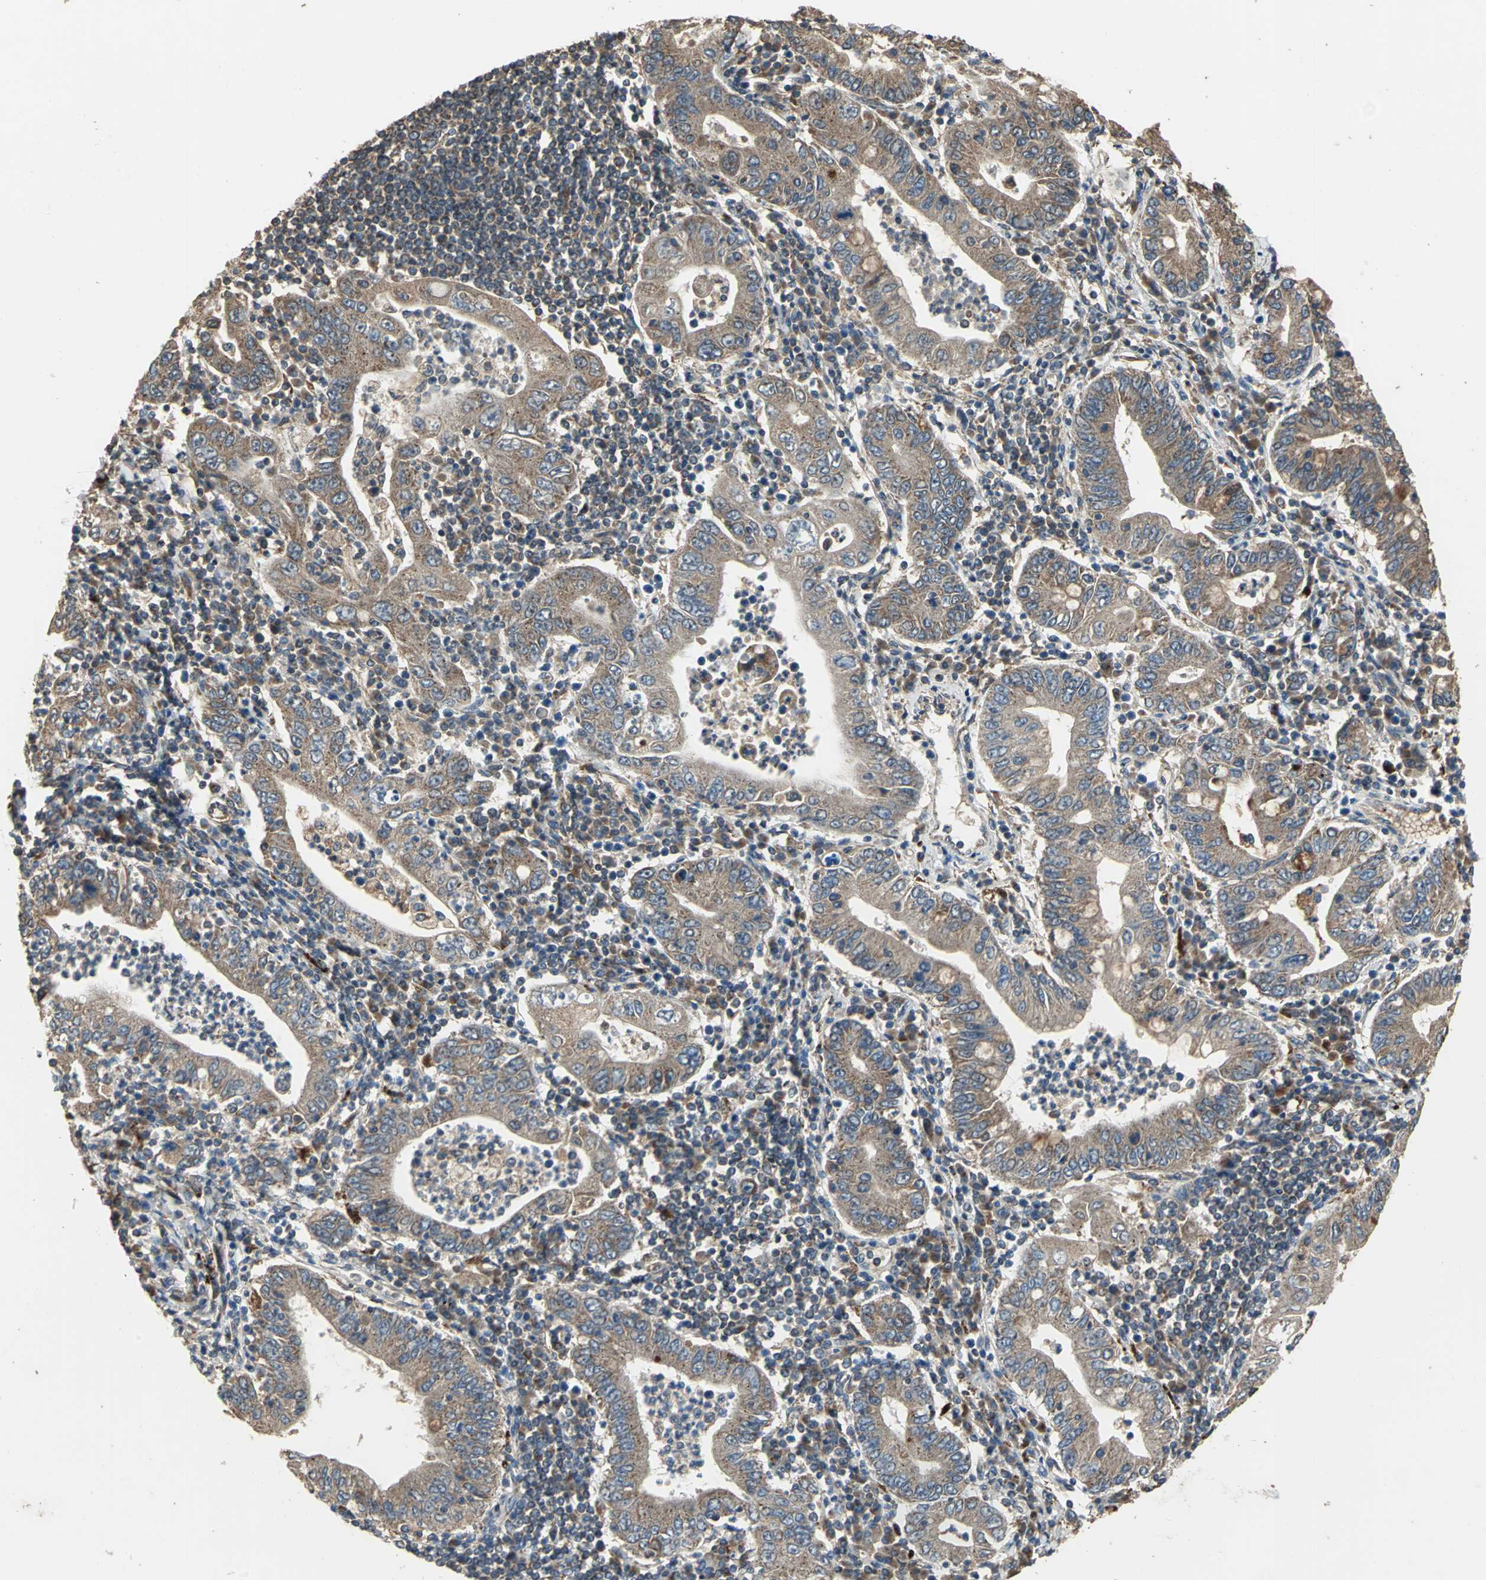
{"staining": {"intensity": "moderate", "quantity": ">75%", "location": "cytoplasmic/membranous"}, "tissue": "stomach cancer", "cell_type": "Tumor cells", "image_type": "cancer", "snomed": [{"axis": "morphology", "description": "Normal tissue, NOS"}, {"axis": "morphology", "description": "Adenocarcinoma, NOS"}, {"axis": "topography", "description": "Esophagus"}, {"axis": "topography", "description": "Stomach, upper"}, {"axis": "topography", "description": "Peripheral nerve tissue"}], "caption": "Adenocarcinoma (stomach) stained with immunohistochemistry displays moderate cytoplasmic/membranous expression in approximately >75% of tumor cells.", "gene": "POLRMT", "patient": {"sex": "male", "age": 62}}